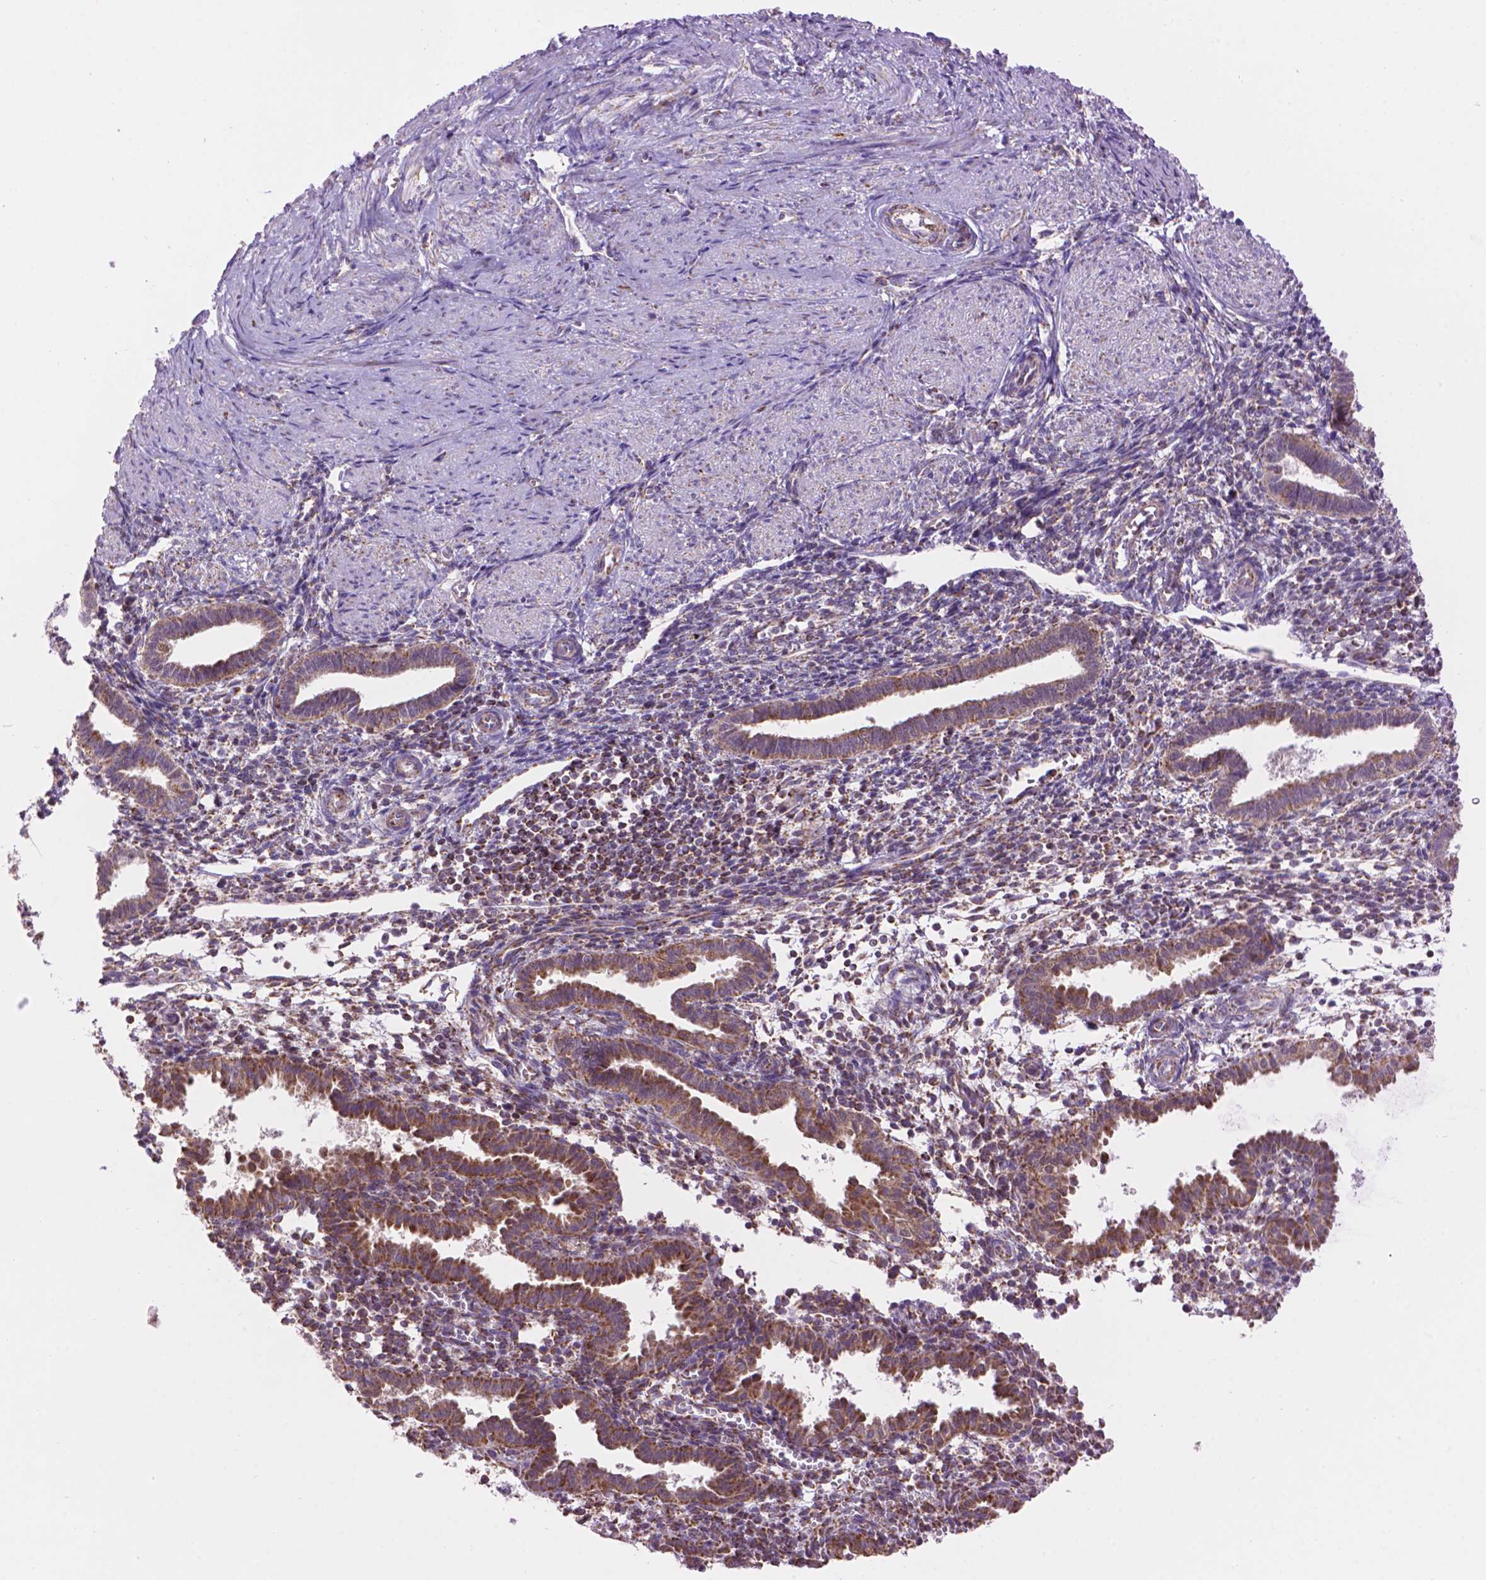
{"staining": {"intensity": "weak", "quantity": "25%-75%", "location": "cytoplasmic/membranous"}, "tissue": "endometrium", "cell_type": "Cells in endometrial stroma", "image_type": "normal", "snomed": [{"axis": "morphology", "description": "Normal tissue, NOS"}, {"axis": "topography", "description": "Endometrium"}], "caption": "Immunohistochemistry (IHC) (DAB (3,3'-diaminobenzidine)) staining of unremarkable human endometrium demonstrates weak cytoplasmic/membranous protein positivity in approximately 25%-75% of cells in endometrial stroma. (DAB = brown stain, brightfield microscopy at high magnification).", "gene": "PYCR3", "patient": {"sex": "female", "age": 37}}